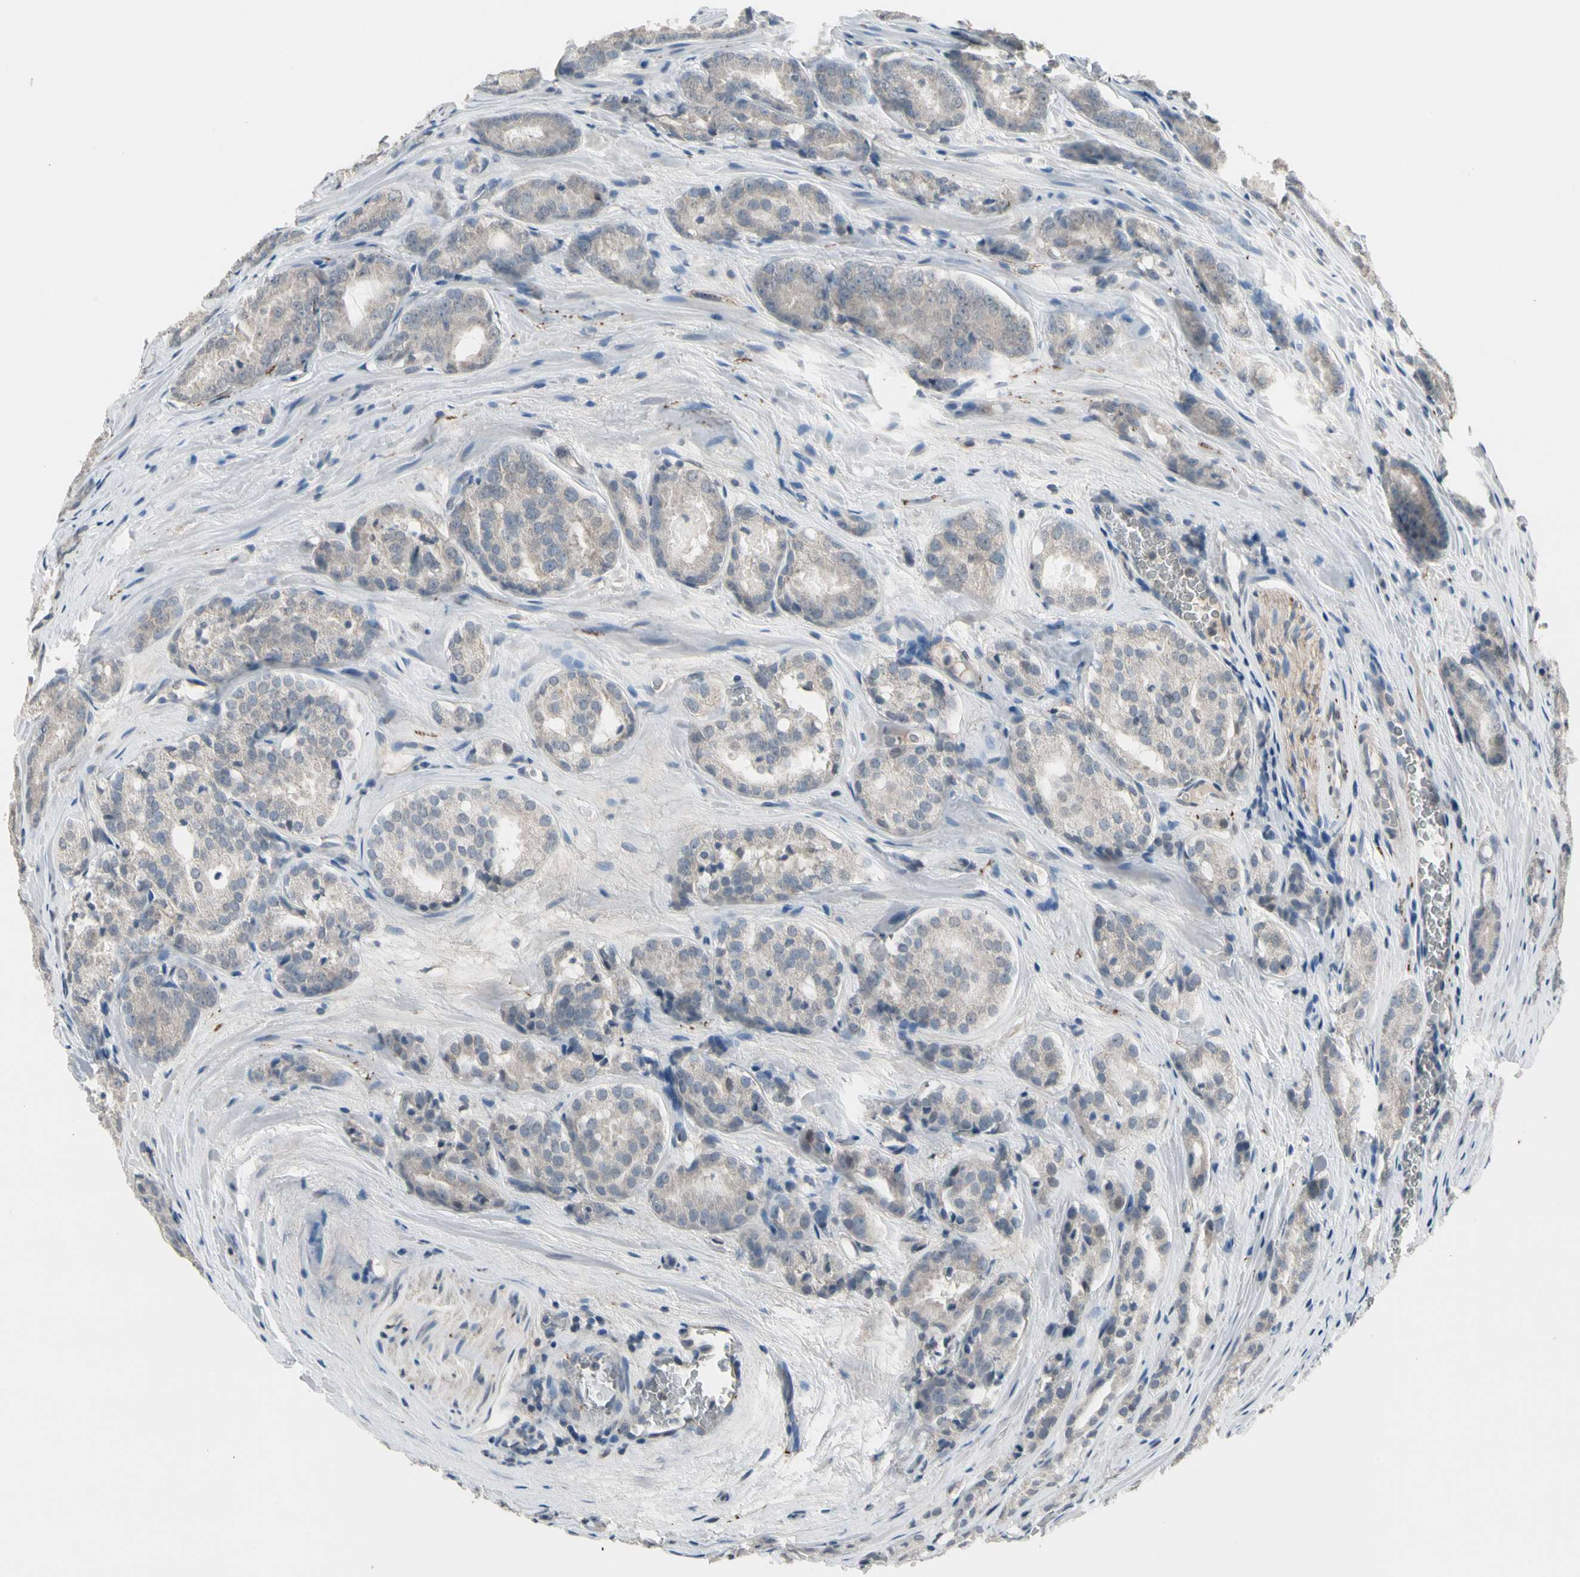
{"staining": {"intensity": "weak", "quantity": ">75%", "location": "cytoplasmic/membranous"}, "tissue": "prostate cancer", "cell_type": "Tumor cells", "image_type": "cancer", "snomed": [{"axis": "morphology", "description": "Adenocarcinoma, High grade"}, {"axis": "topography", "description": "Prostate"}], "caption": "Human prostate adenocarcinoma (high-grade) stained with a protein marker displays weak staining in tumor cells.", "gene": "SV2A", "patient": {"sex": "male", "age": 64}}